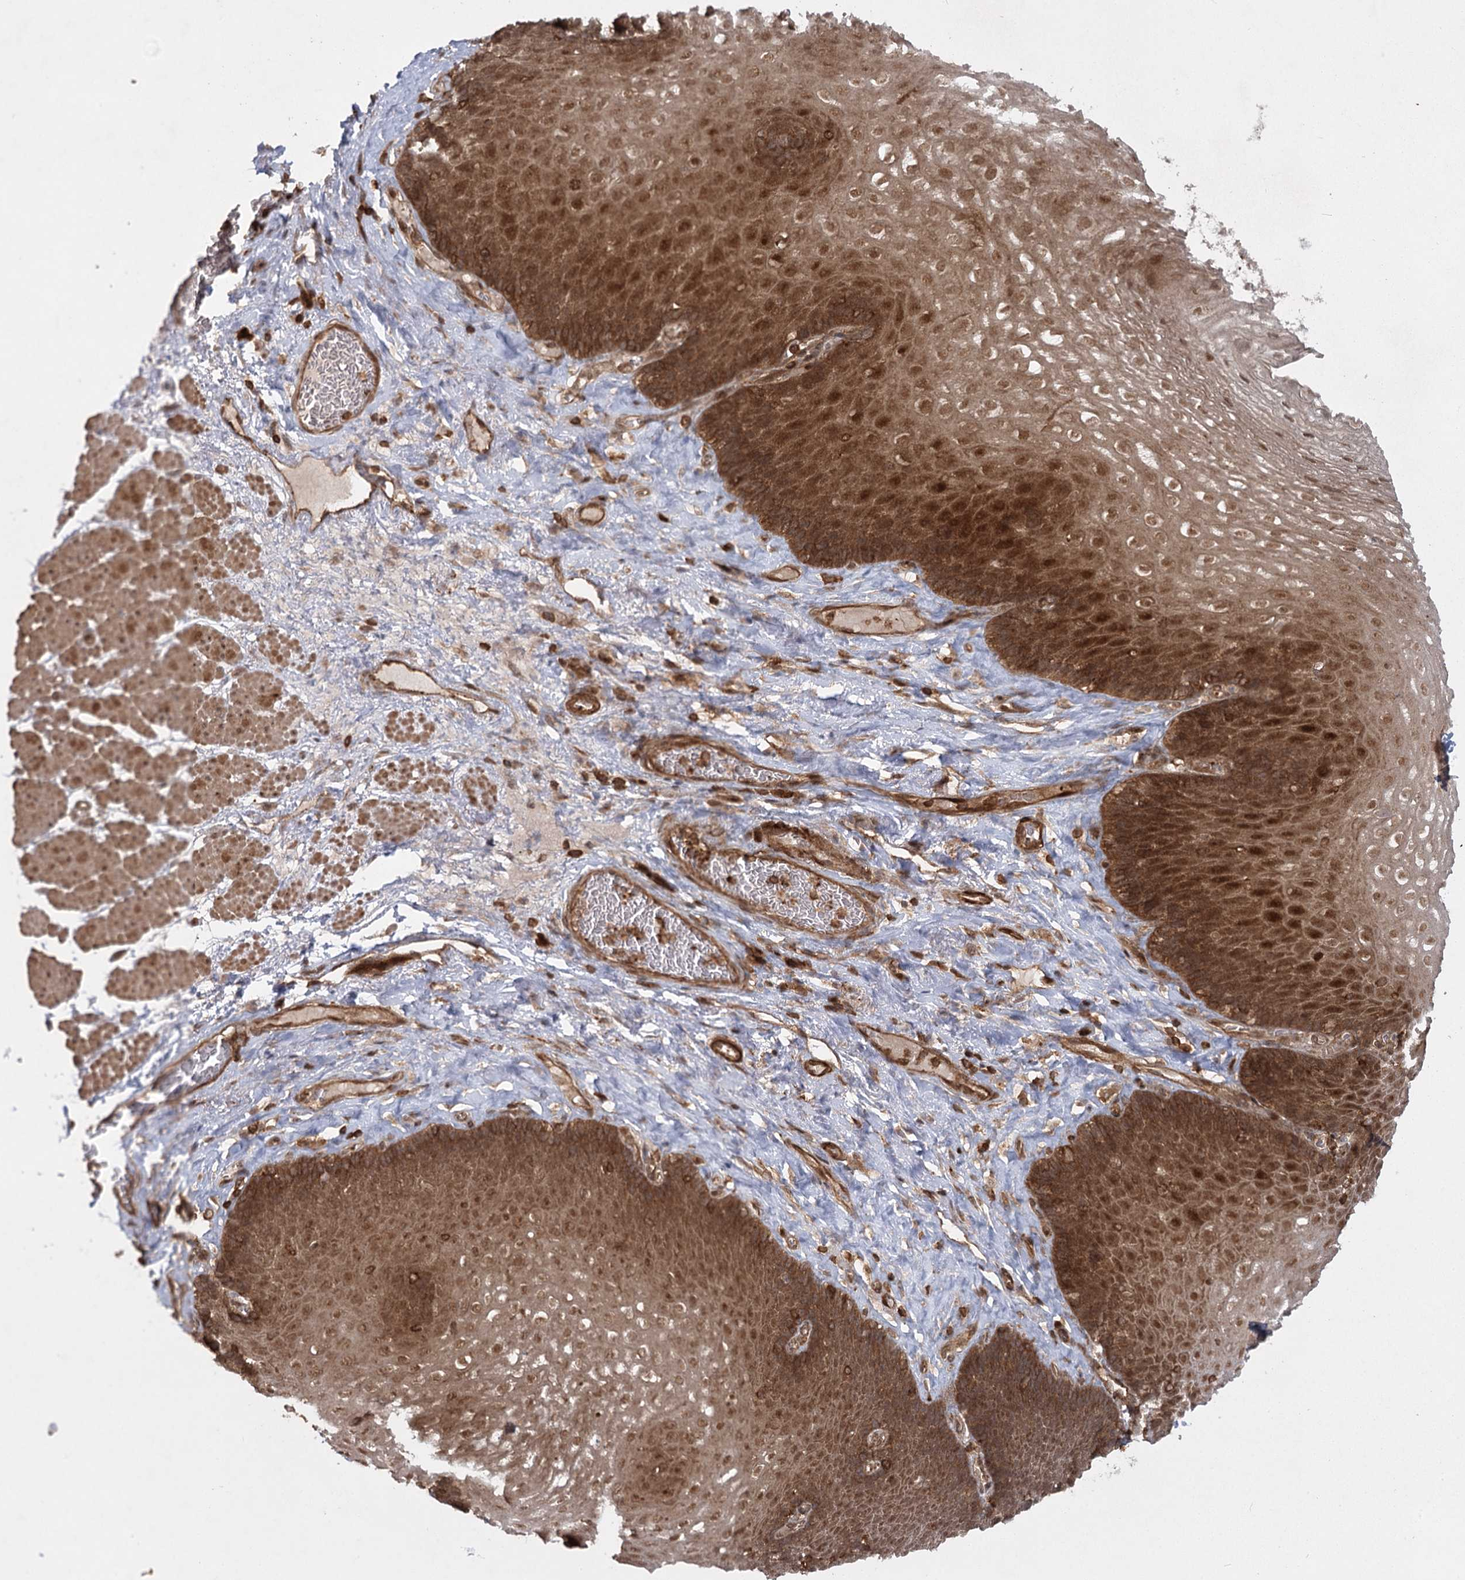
{"staining": {"intensity": "strong", "quantity": ">75%", "location": "cytoplasmic/membranous,nuclear"}, "tissue": "esophagus", "cell_type": "Squamous epithelial cells", "image_type": "normal", "snomed": [{"axis": "morphology", "description": "Normal tissue, NOS"}, {"axis": "topography", "description": "Esophagus"}], "caption": "IHC histopathology image of normal human esophagus stained for a protein (brown), which reveals high levels of strong cytoplasmic/membranous,nuclear positivity in approximately >75% of squamous epithelial cells.", "gene": "MDFIC", "patient": {"sex": "female", "age": 66}}